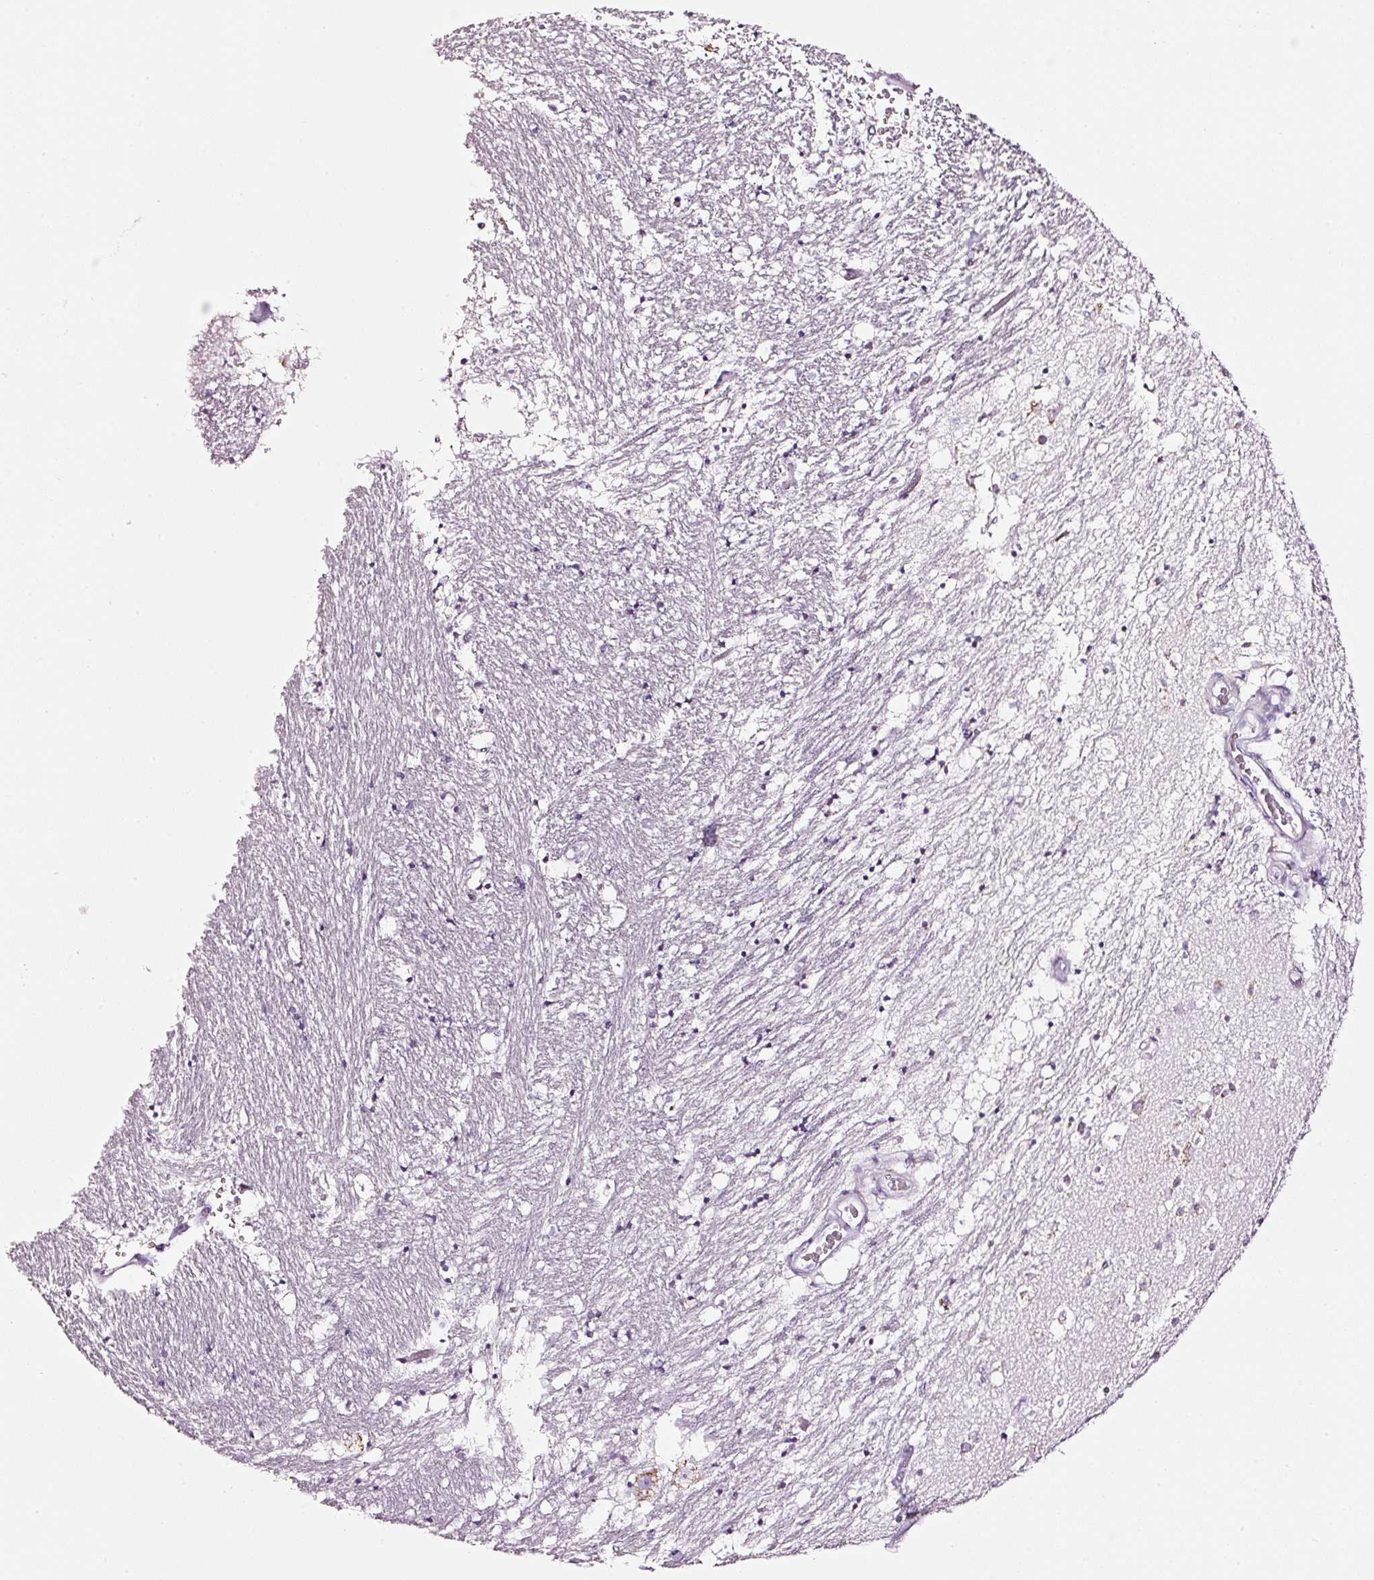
{"staining": {"intensity": "moderate", "quantity": "25%-75%", "location": "cytoplasmic/membranous"}, "tissue": "caudate", "cell_type": "Glial cells", "image_type": "normal", "snomed": [{"axis": "morphology", "description": "Normal tissue, NOS"}, {"axis": "topography", "description": "Lateral ventricle wall"}], "caption": "Immunohistochemistry histopathology image of unremarkable caudate: caudate stained using immunohistochemistry (IHC) exhibits medium levels of moderate protein expression localized specifically in the cytoplasmic/membranous of glial cells, appearing as a cytoplasmic/membranous brown color.", "gene": "SDF4", "patient": {"sex": "male", "age": 58}}